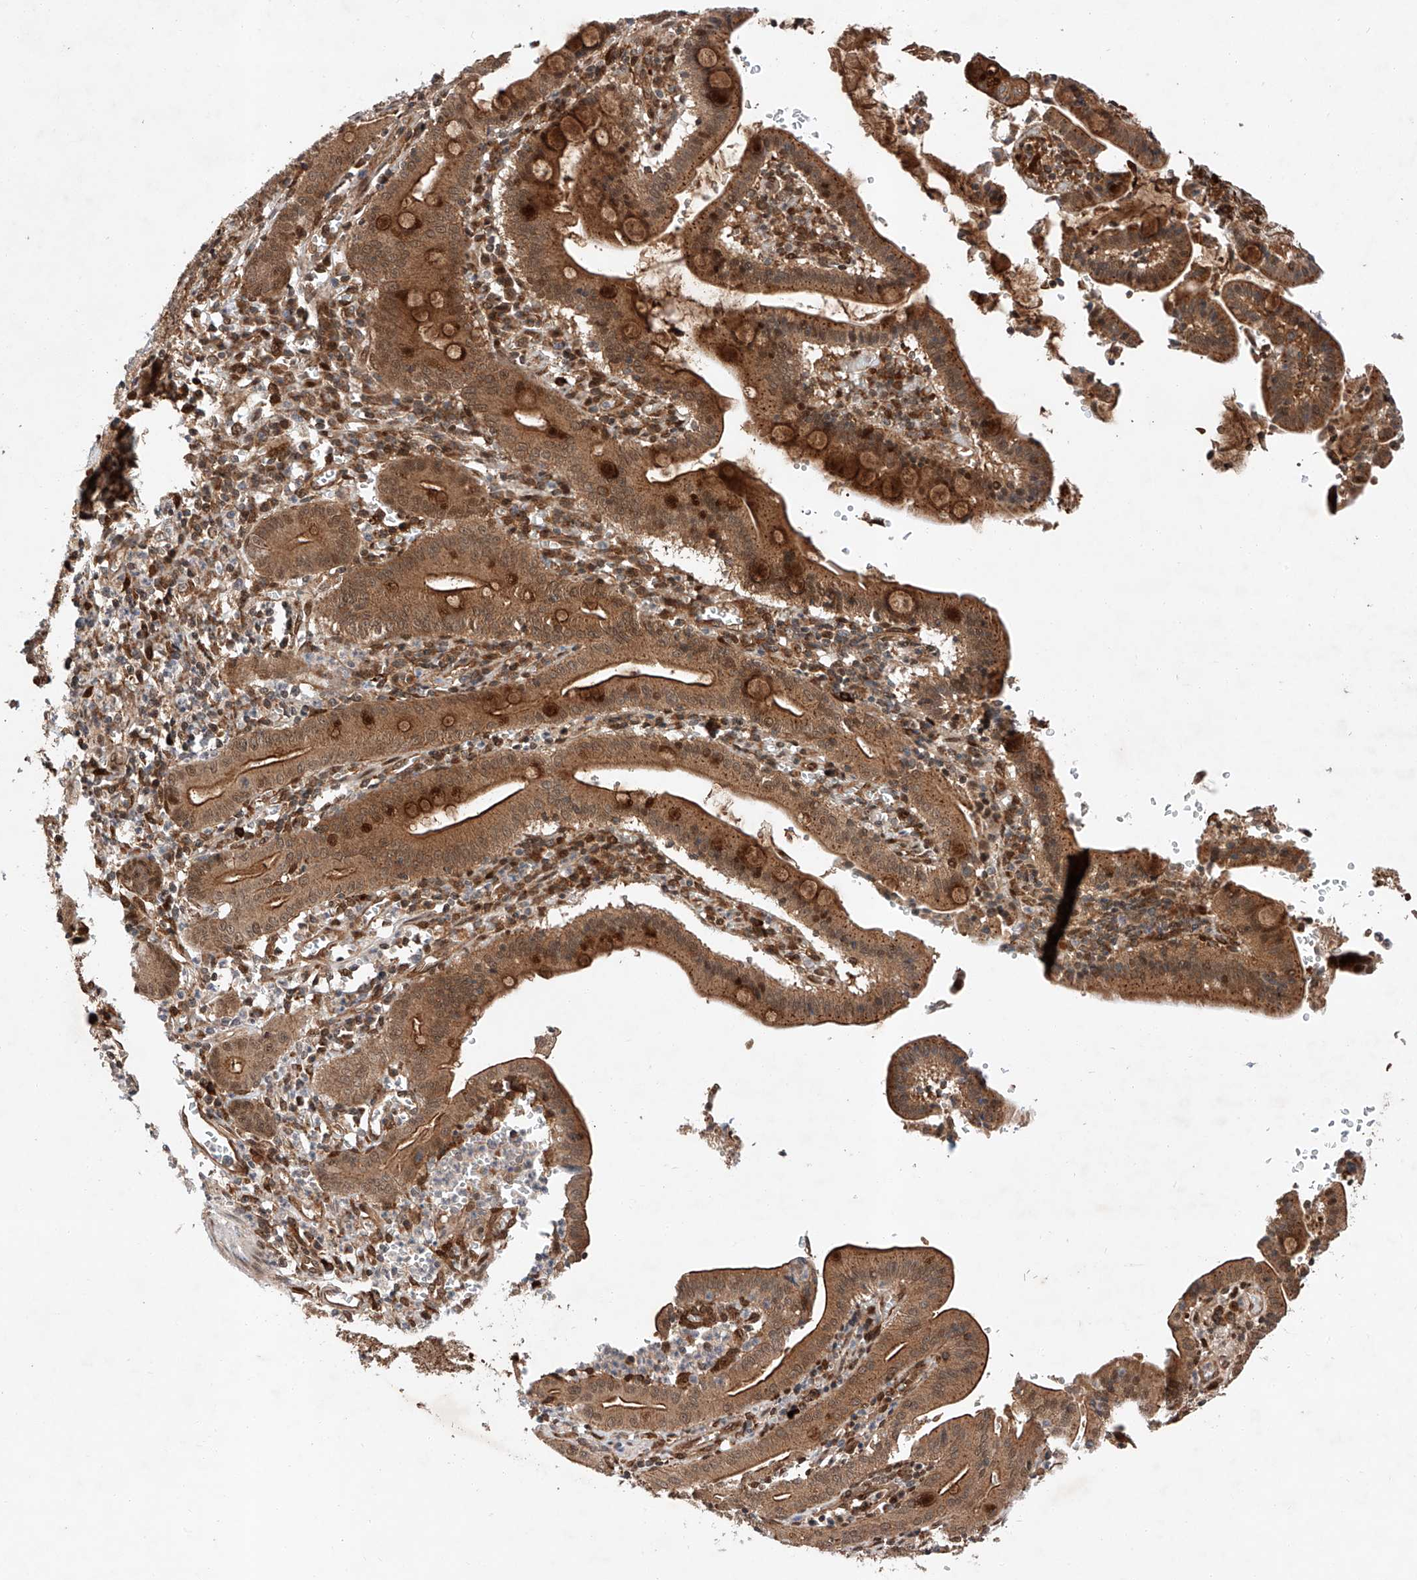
{"staining": {"intensity": "strong", "quantity": ">75%", "location": "cytoplasmic/membranous"}, "tissue": "pancreatic cancer", "cell_type": "Tumor cells", "image_type": "cancer", "snomed": [{"axis": "morphology", "description": "Adenocarcinoma, NOS"}, {"axis": "topography", "description": "Pancreas"}], "caption": "Brown immunohistochemical staining in human adenocarcinoma (pancreatic) demonstrates strong cytoplasmic/membranous positivity in approximately >75% of tumor cells. (Stains: DAB in brown, nuclei in blue, Microscopy: brightfield microscopy at high magnification).", "gene": "ZFP28", "patient": {"sex": "male", "age": 70}}